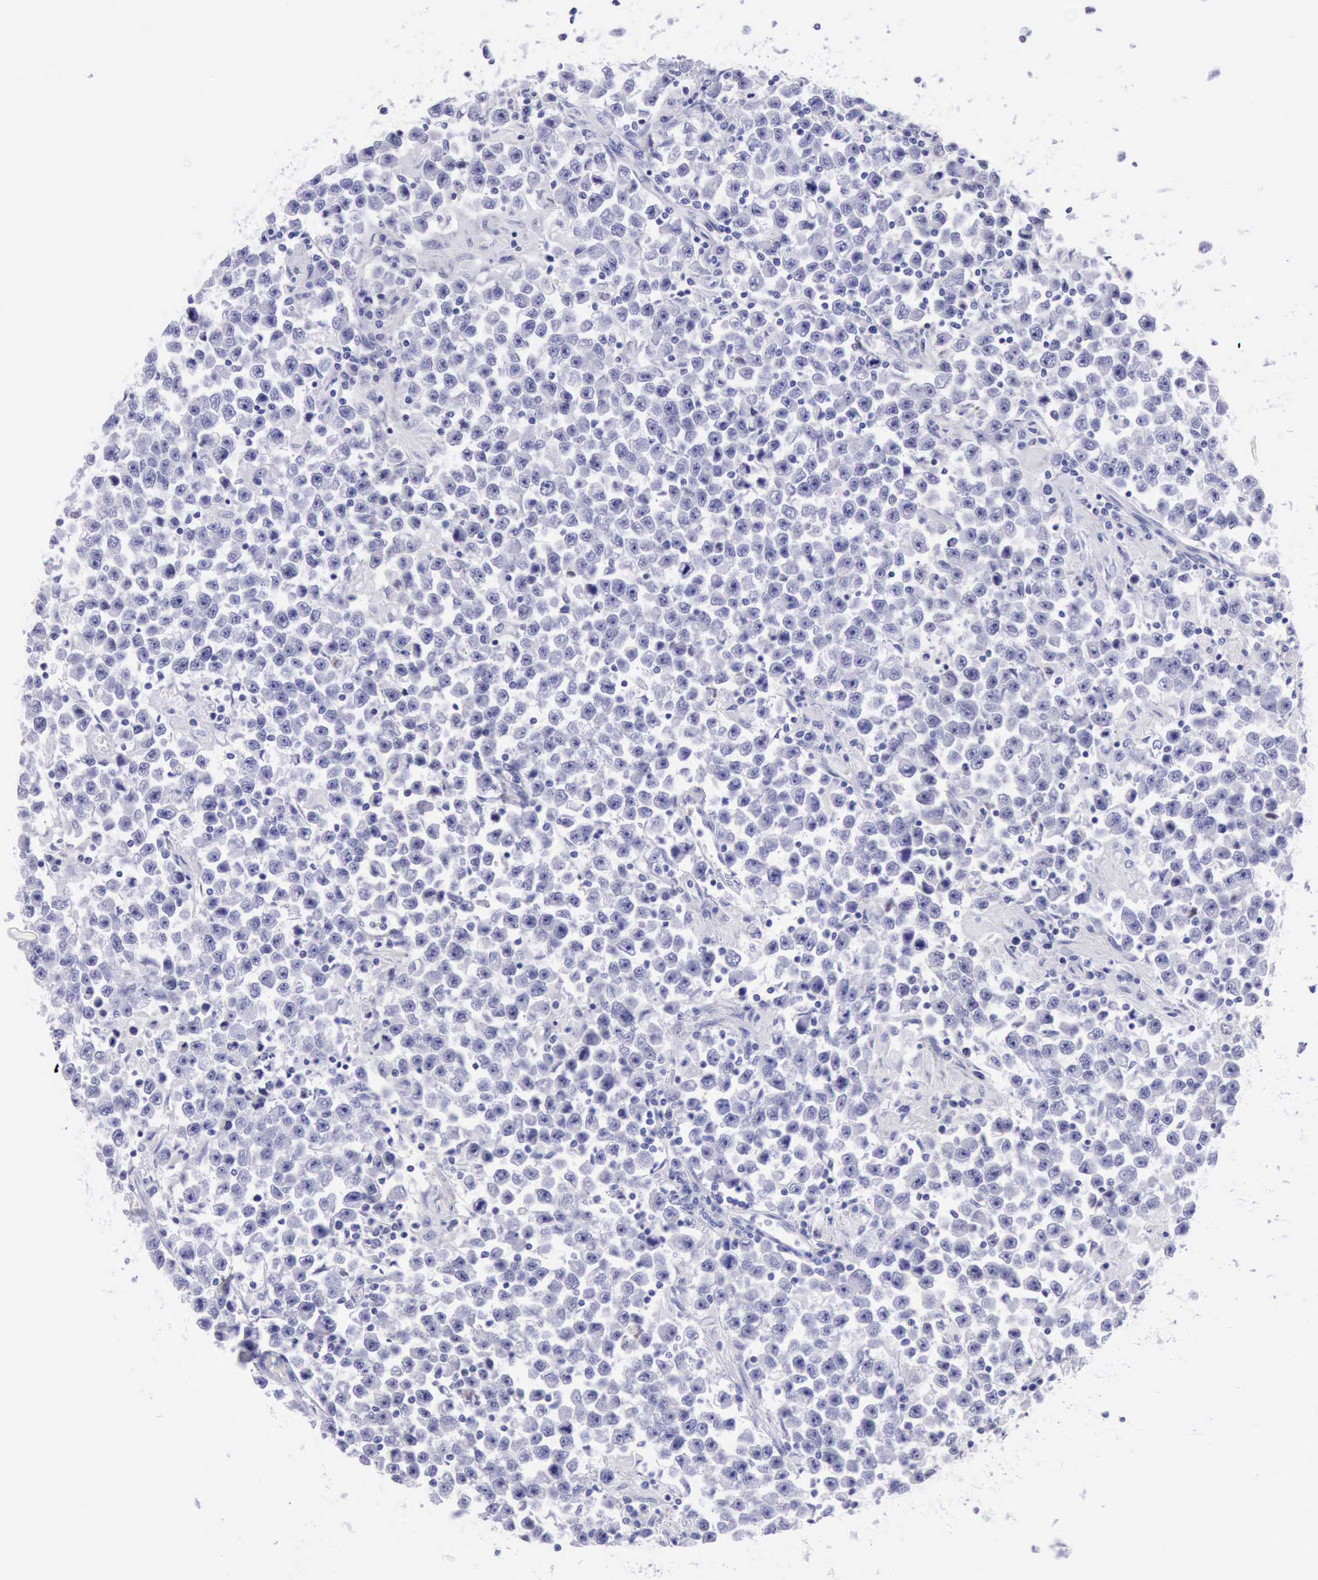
{"staining": {"intensity": "weak", "quantity": "<25%", "location": "nuclear"}, "tissue": "testis cancer", "cell_type": "Tumor cells", "image_type": "cancer", "snomed": [{"axis": "morphology", "description": "Seminoma, NOS"}, {"axis": "topography", "description": "Testis"}], "caption": "This is a photomicrograph of immunohistochemistry (IHC) staining of testis seminoma, which shows no staining in tumor cells.", "gene": "MCM2", "patient": {"sex": "male", "age": 33}}